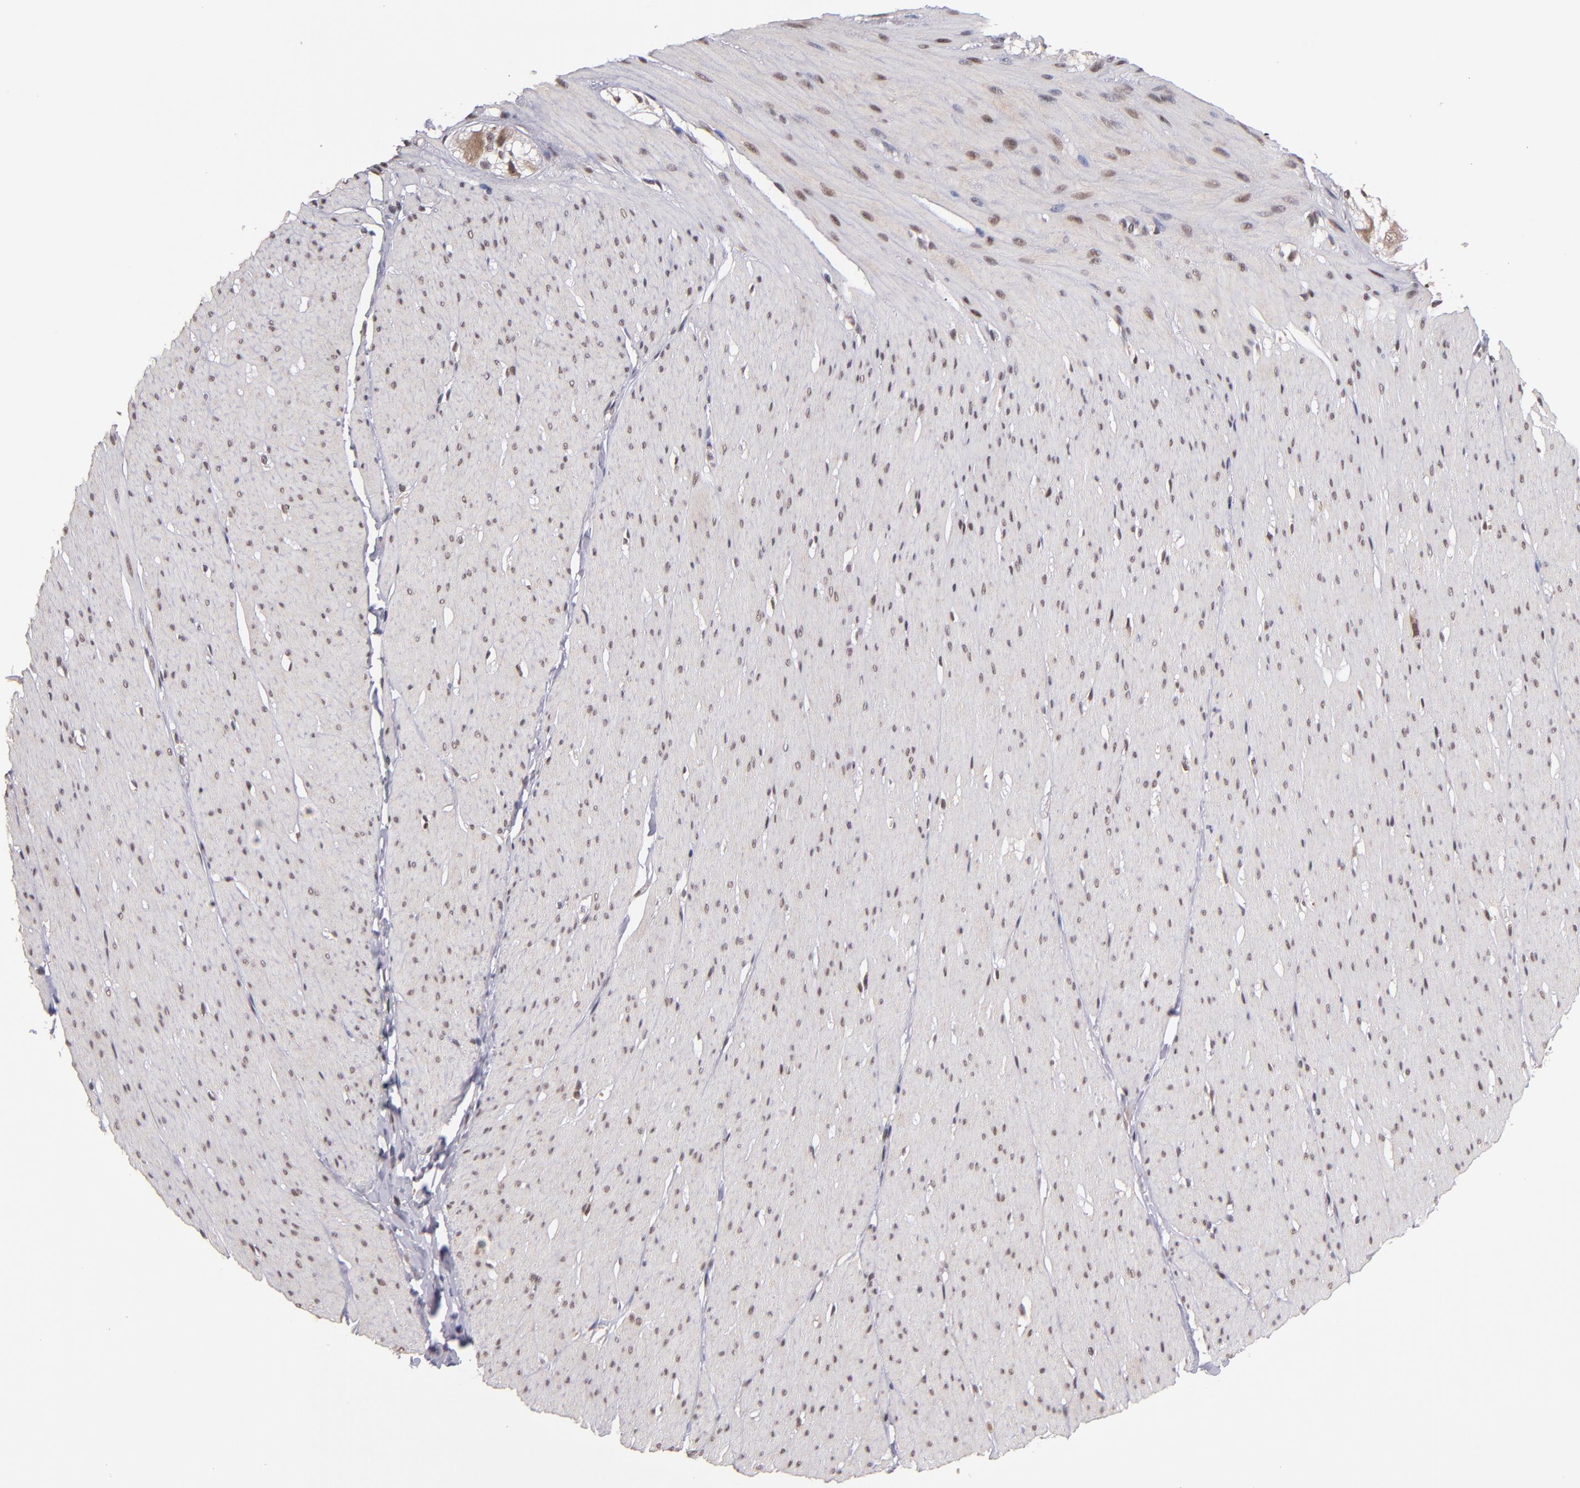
{"staining": {"intensity": "moderate", "quantity": "25%-75%", "location": "nuclear"}, "tissue": "smooth muscle", "cell_type": "Smooth muscle cells", "image_type": "normal", "snomed": [{"axis": "morphology", "description": "Normal tissue, NOS"}, {"axis": "topography", "description": "Smooth muscle"}, {"axis": "topography", "description": "Colon"}], "caption": "Protein staining demonstrates moderate nuclear staining in approximately 25%-75% of smooth muscle cells in normal smooth muscle. Immunohistochemistry stains the protein of interest in brown and the nuclei are stained blue.", "gene": "EP300", "patient": {"sex": "male", "age": 67}}